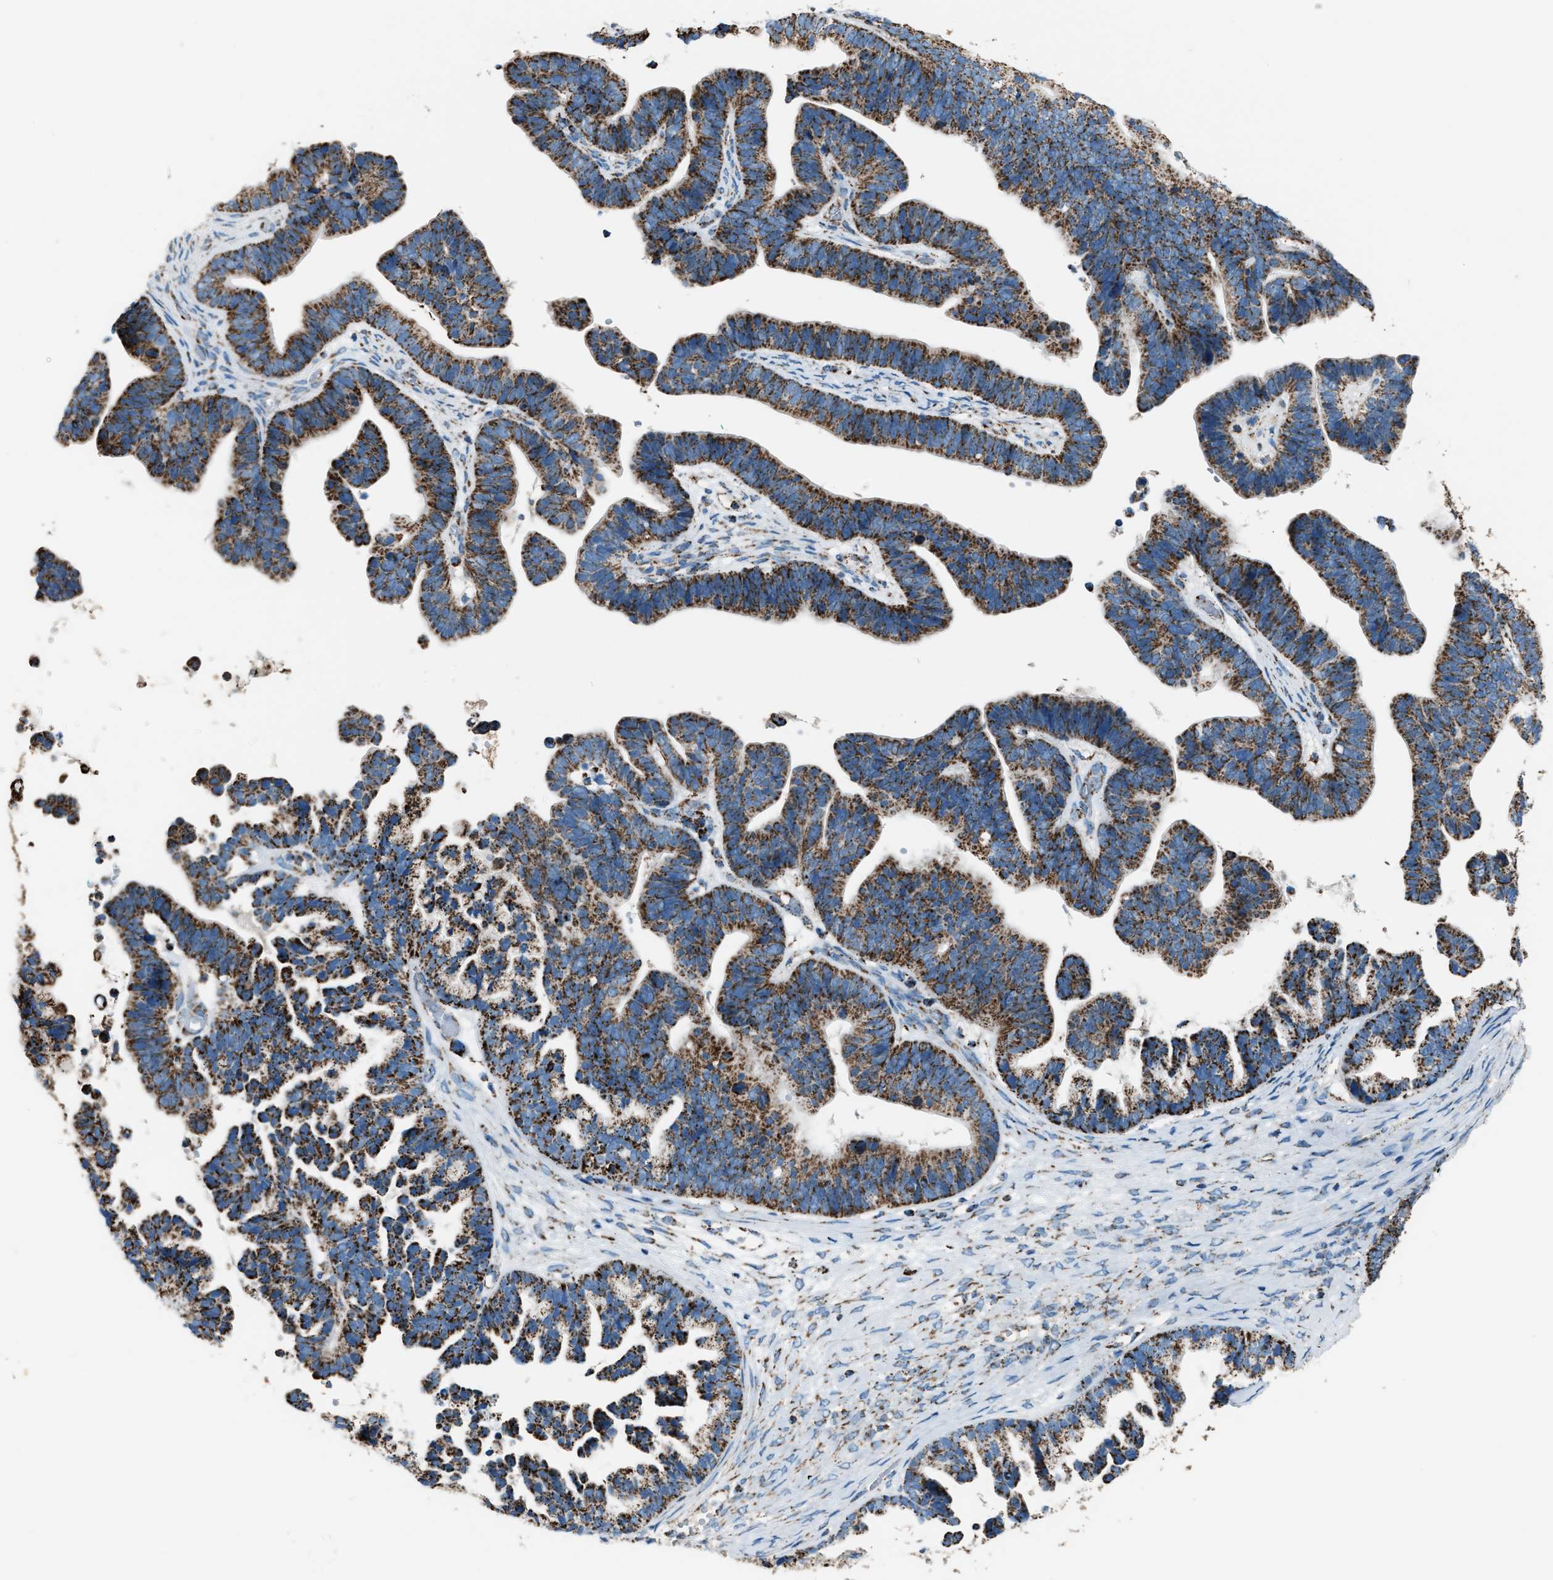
{"staining": {"intensity": "moderate", "quantity": ">75%", "location": "cytoplasmic/membranous"}, "tissue": "ovarian cancer", "cell_type": "Tumor cells", "image_type": "cancer", "snomed": [{"axis": "morphology", "description": "Cystadenocarcinoma, serous, NOS"}, {"axis": "topography", "description": "Ovary"}], "caption": "Immunohistochemical staining of serous cystadenocarcinoma (ovarian) shows medium levels of moderate cytoplasmic/membranous staining in approximately >75% of tumor cells.", "gene": "MDH2", "patient": {"sex": "female", "age": 56}}